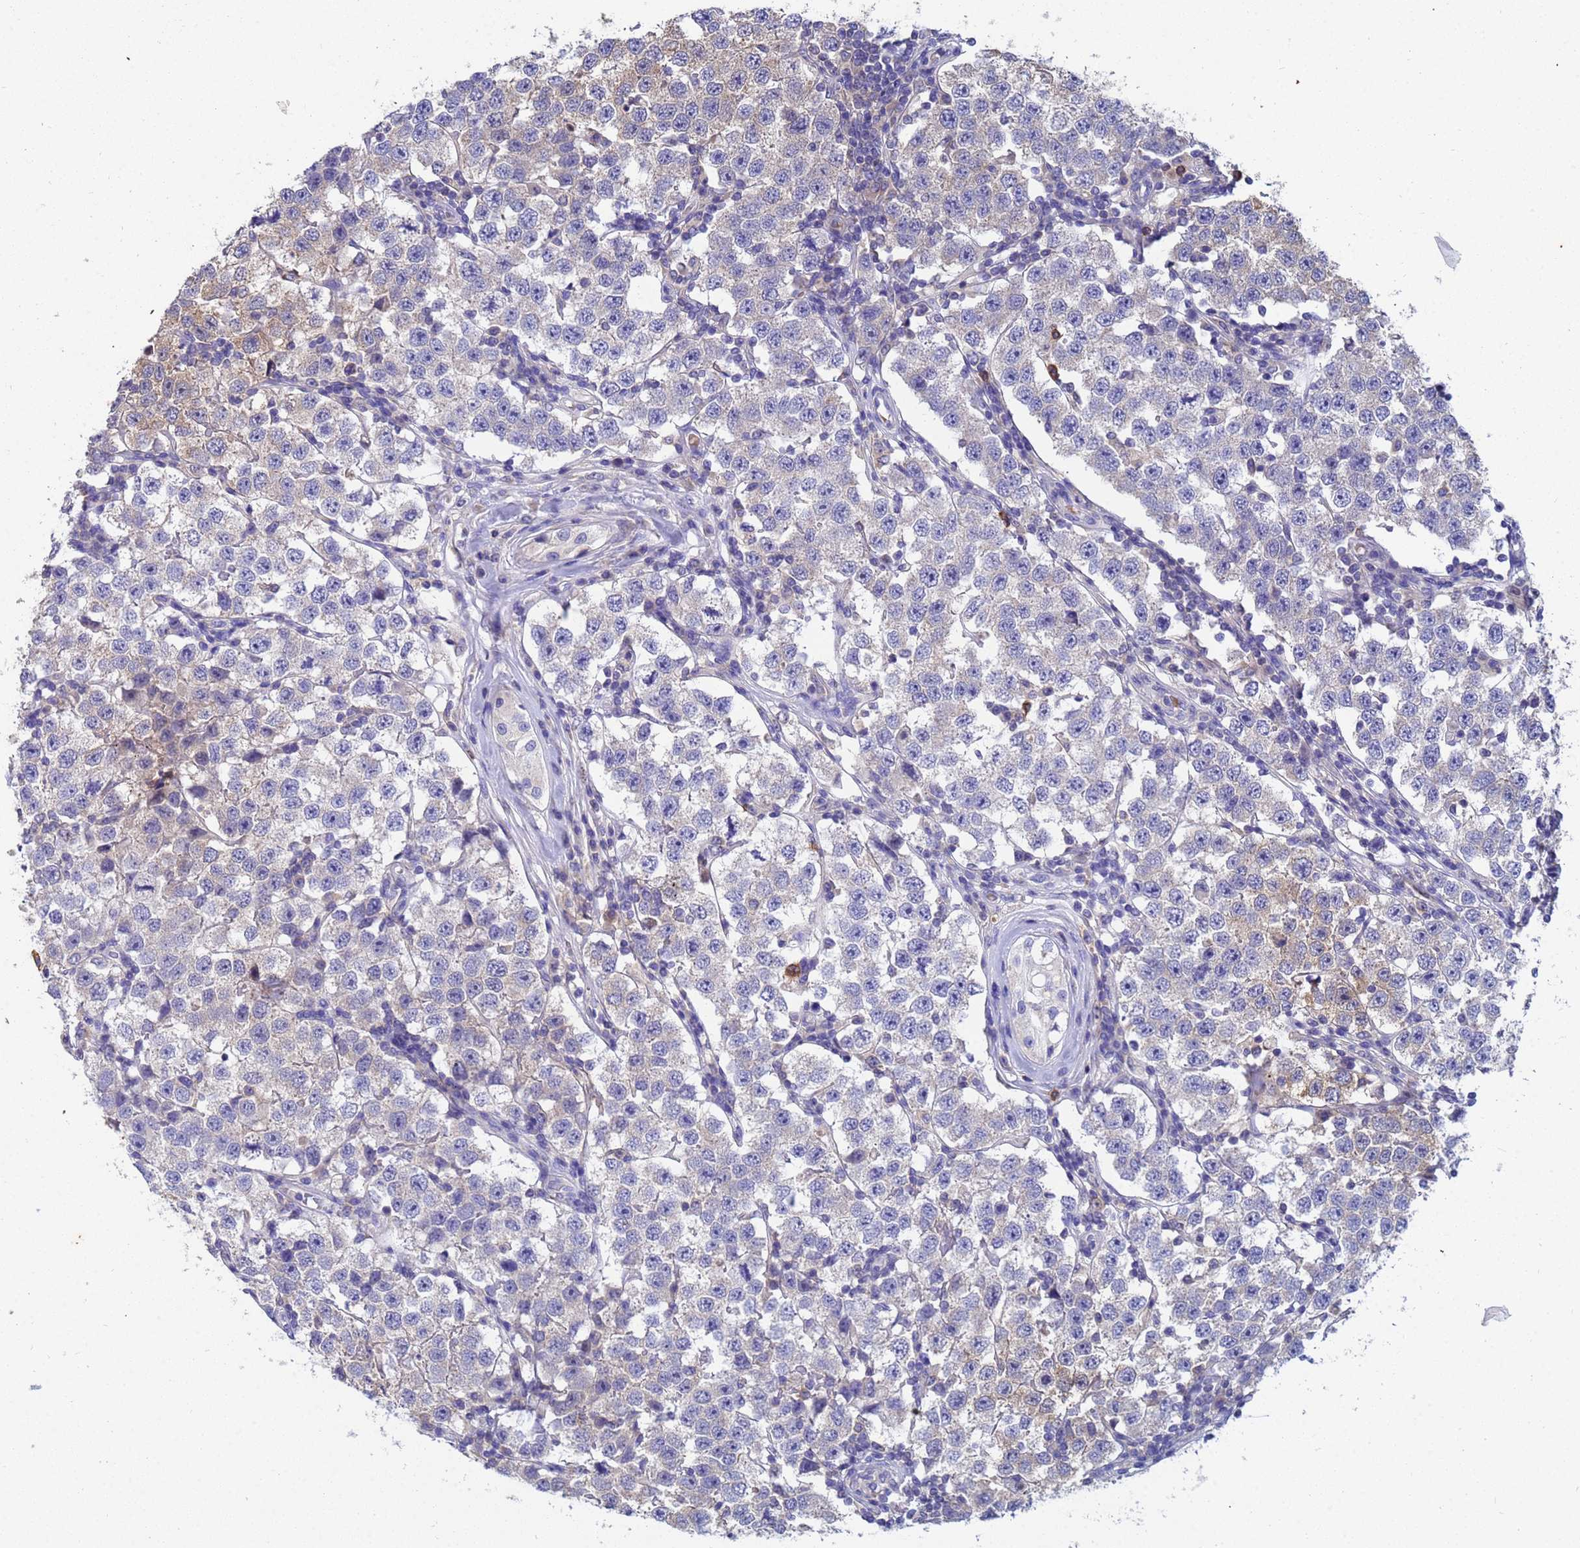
{"staining": {"intensity": "negative", "quantity": "none", "location": "none"}, "tissue": "testis cancer", "cell_type": "Tumor cells", "image_type": "cancer", "snomed": [{"axis": "morphology", "description": "Seminoma, NOS"}, {"axis": "topography", "description": "Testis"}], "caption": "Immunohistochemistry (IHC) of human seminoma (testis) demonstrates no positivity in tumor cells.", "gene": "TTLL11", "patient": {"sex": "male", "age": 34}}